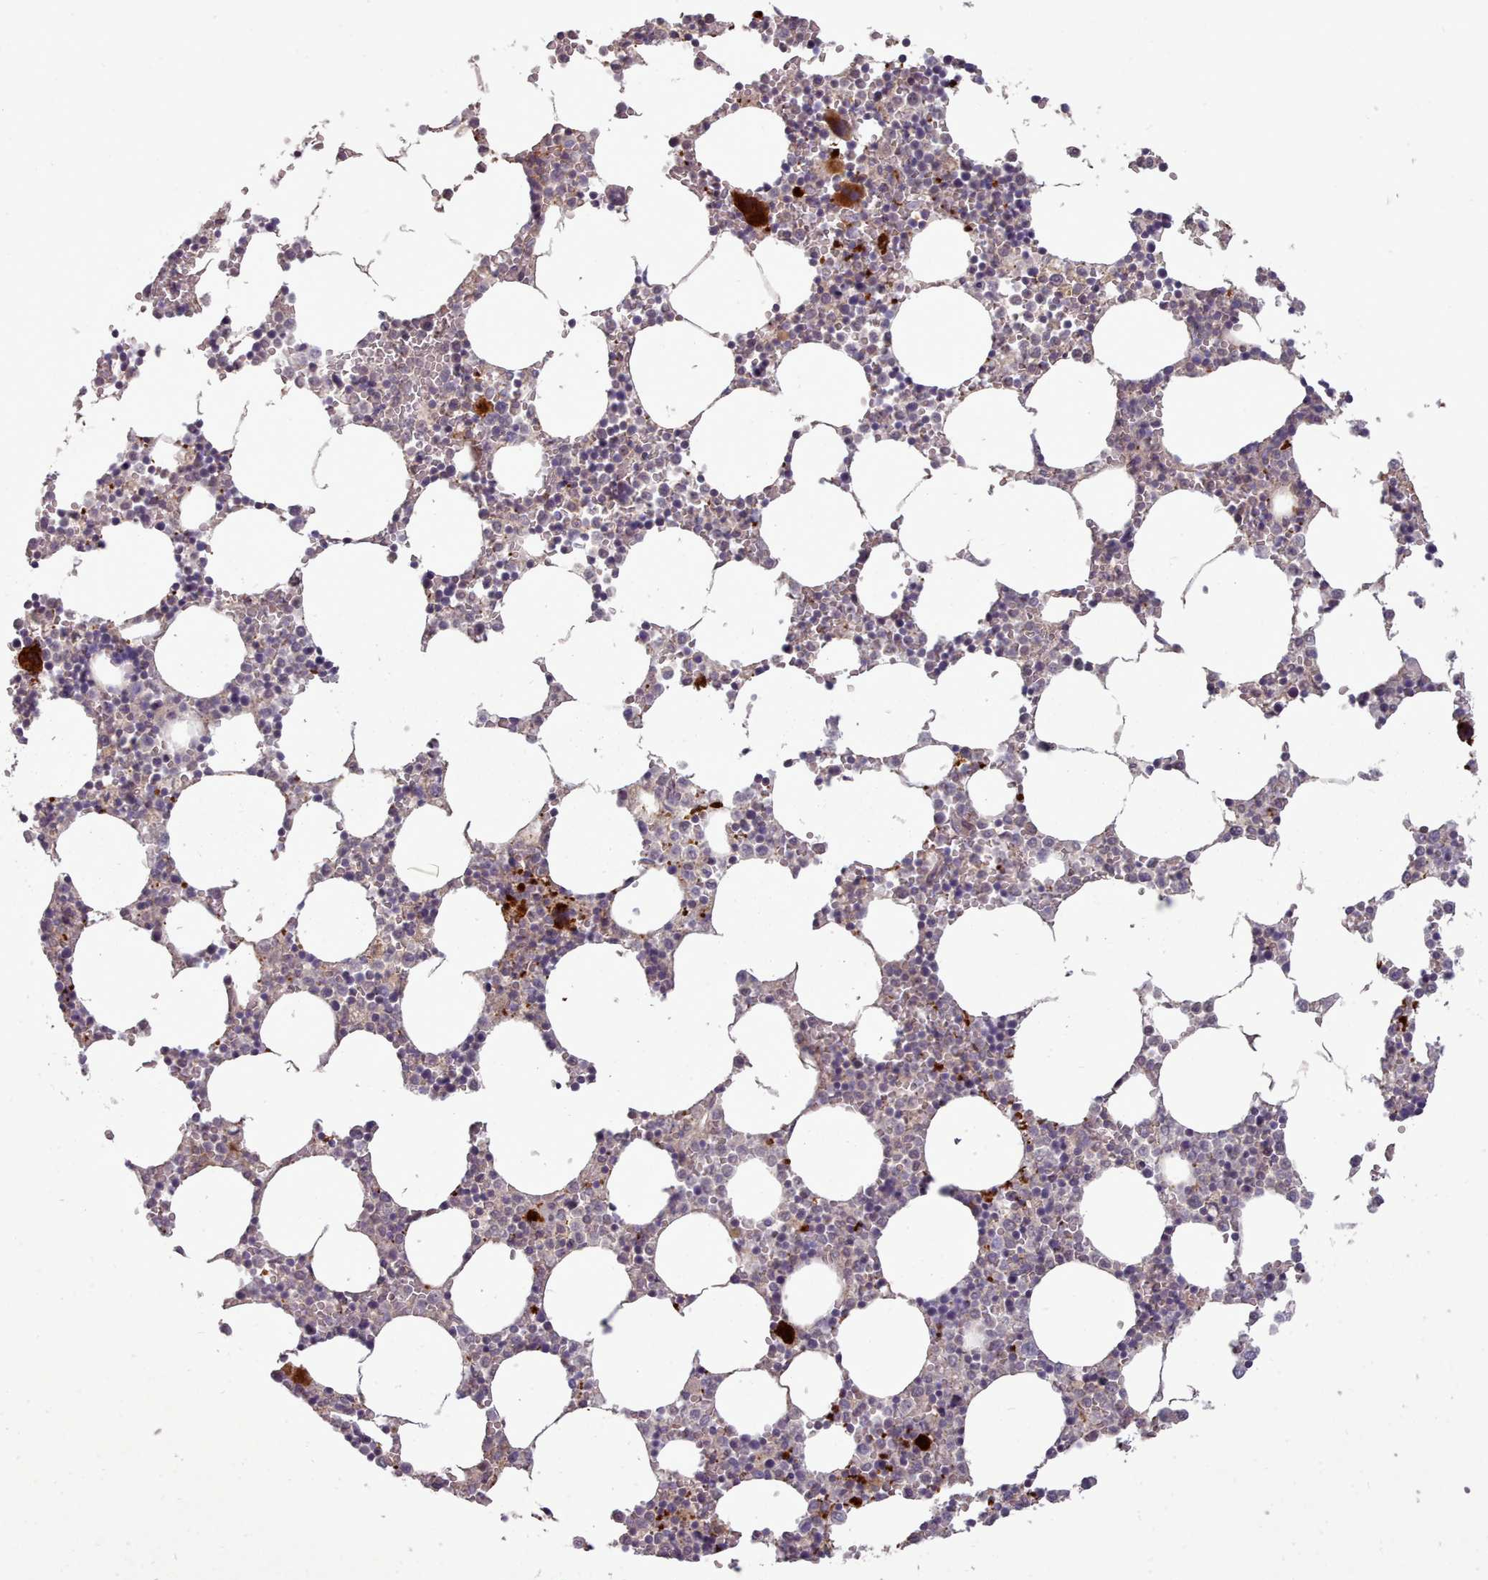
{"staining": {"intensity": "strong", "quantity": "<25%", "location": "cytoplasmic/membranous"}, "tissue": "bone marrow", "cell_type": "Hematopoietic cells", "image_type": "normal", "snomed": [{"axis": "morphology", "description": "Normal tissue, NOS"}, {"axis": "topography", "description": "Bone marrow"}], "caption": "A histopathology image of human bone marrow stained for a protein exhibits strong cytoplasmic/membranous brown staining in hematopoietic cells. Immunohistochemistry stains the protein of interest in brown and the nuclei are stained blue.", "gene": "LEFTY1", "patient": {"sex": "female", "age": 64}}